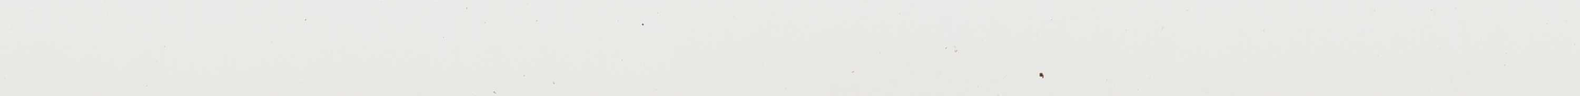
{"staining": {"intensity": "moderate", "quantity": ">75%", "location": "cytoplasmic/membranous"}, "tissue": "breast", "cell_type": "Adipocytes", "image_type": "normal", "snomed": [{"axis": "morphology", "description": "Normal tissue, NOS"}, {"axis": "topography", "description": "Breast"}], "caption": "The histopathology image displays immunohistochemical staining of normal breast. There is moderate cytoplasmic/membranous expression is seen in about >75% of adipocytes.", "gene": "BIN1", "patient": {"sex": "female", "age": 23}}